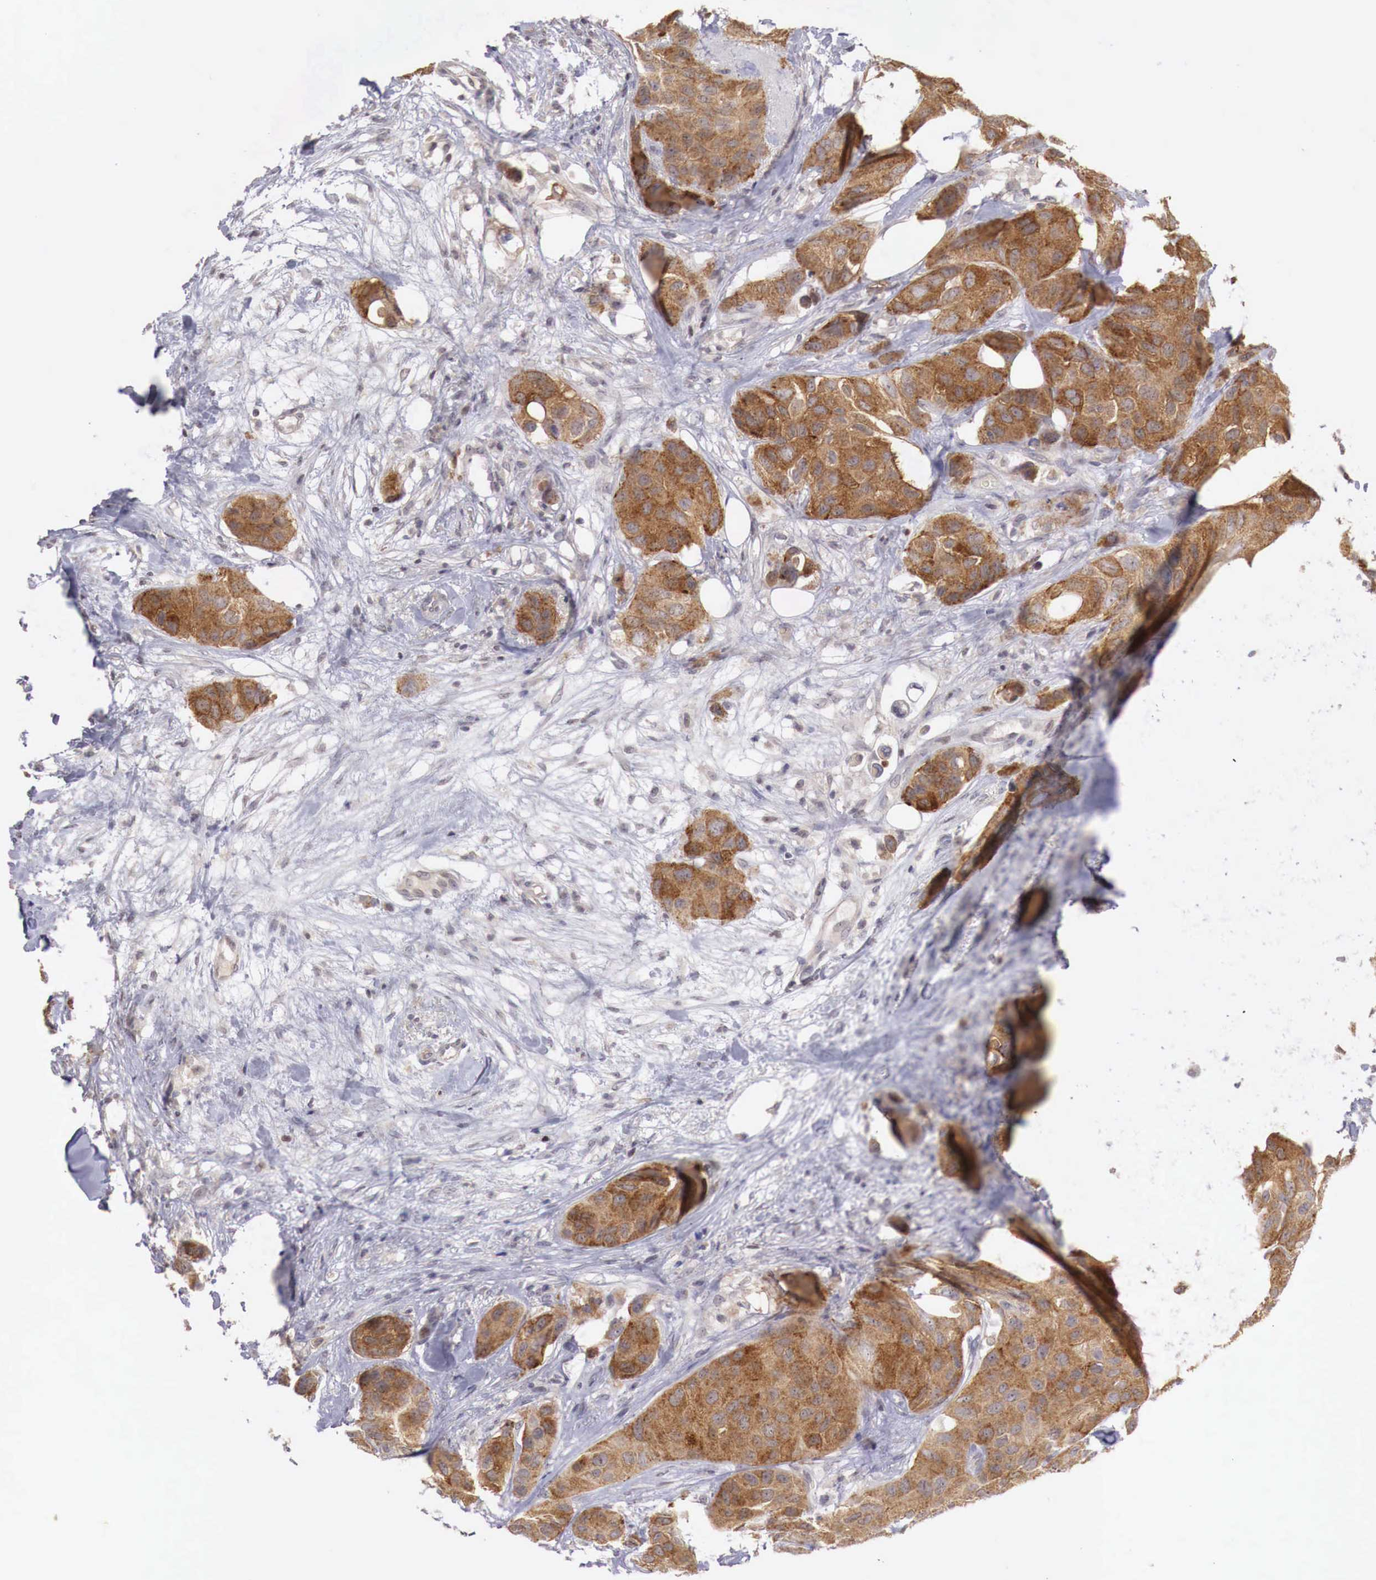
{"staining": {"intensity": "strong", "quantity": ">75%", "location": "cytoplasmic/membranous"}, "tissue": "breast cancer", "cell_type": "Tumor cells", "image_type": "cancer", "snomed": [{"axis": "morphology", "description": "Duct carcinoma"}, {"axis": "topography", "description": "Breast"}], "caption": "About >75% of tumor cells in breast cancer demonstrate strong cytoplasmic/membranous protein expression as visualized by brown immunohistochemical staining.", "gene": "TBC1D9", "patient": {"sex": "female", "age": 68}}